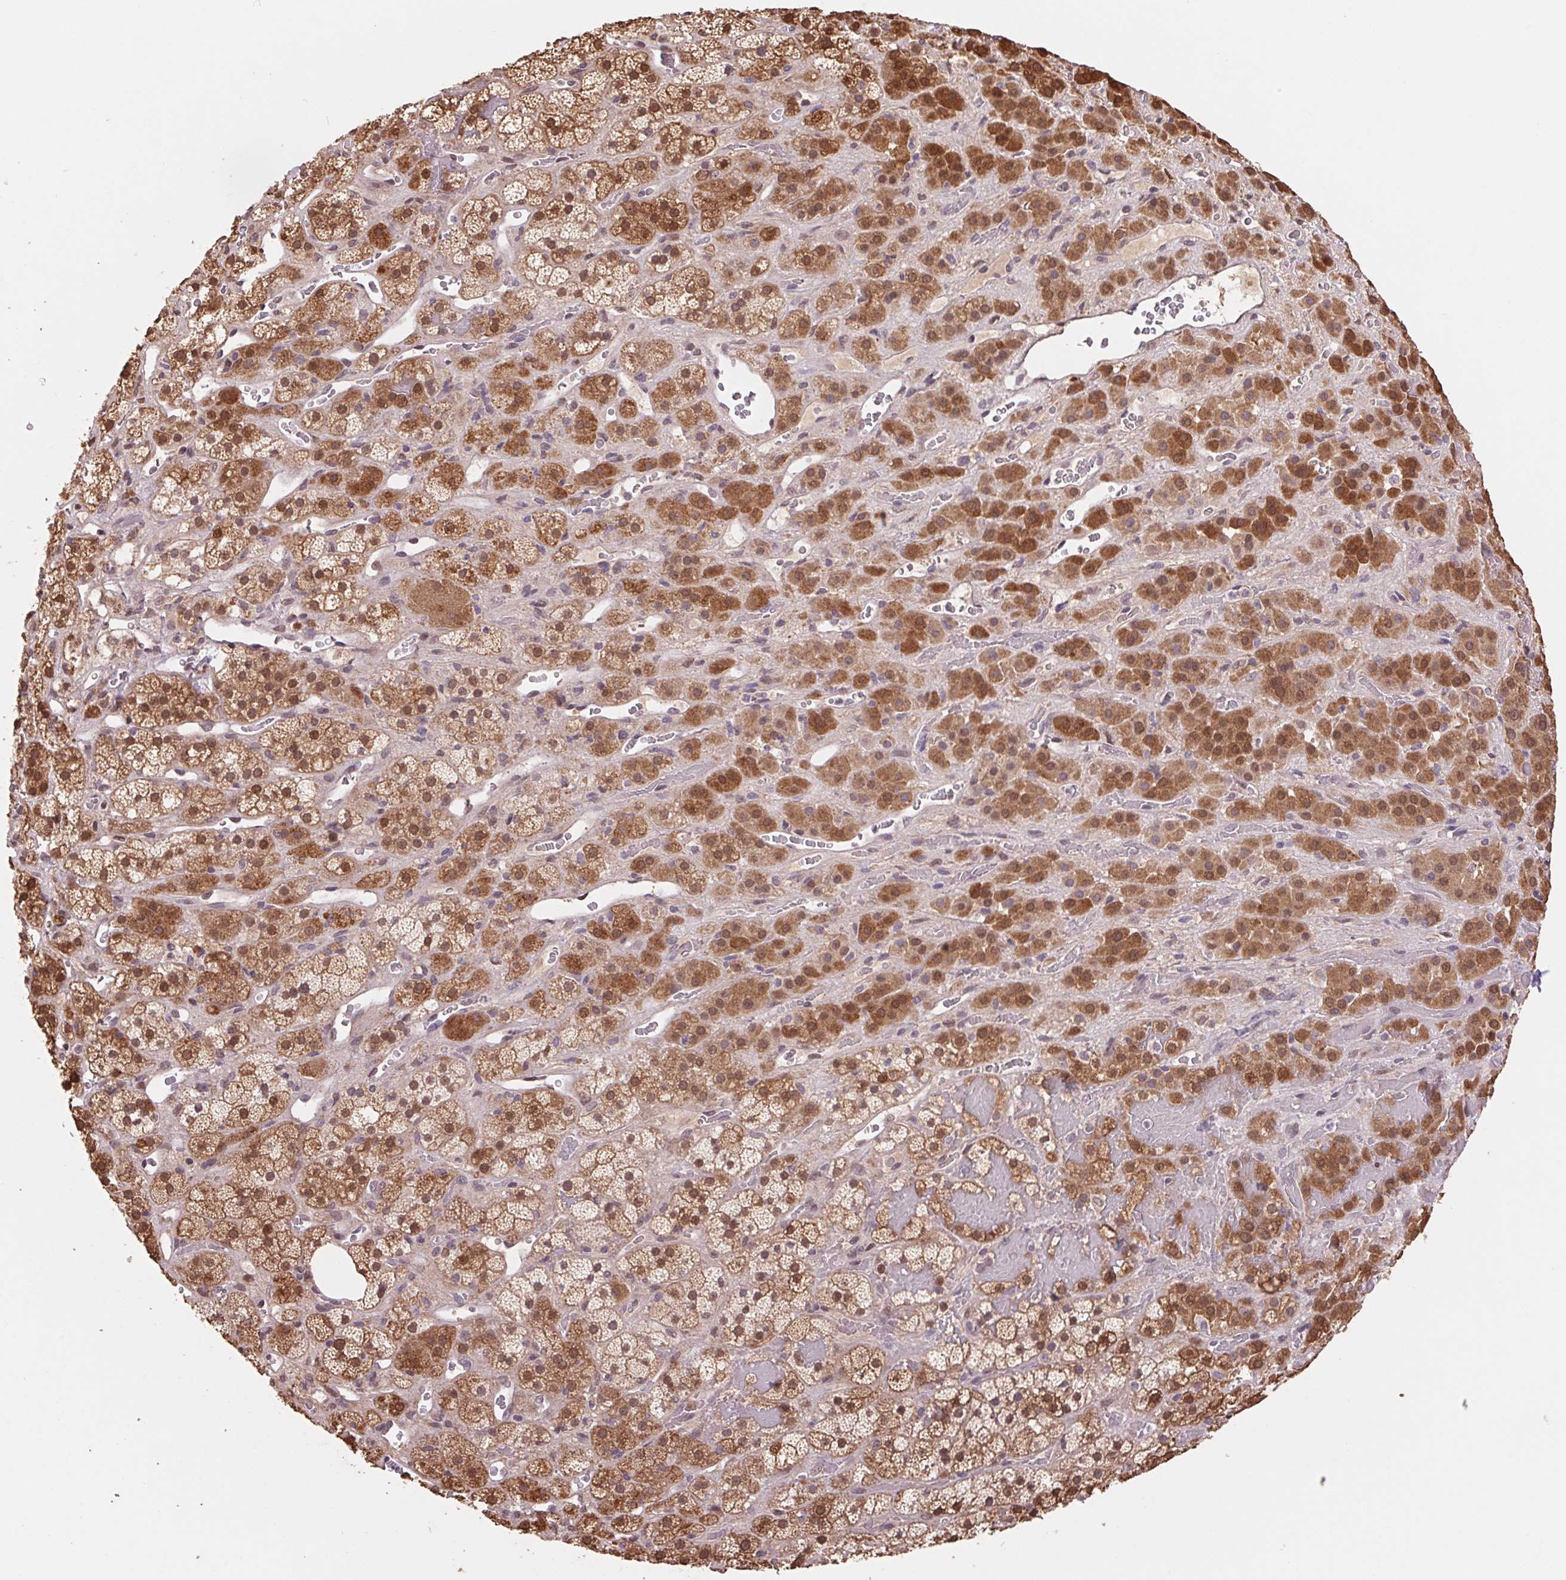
{"staining": {"intensity": "strong", "quantity": ">75%", "location": "cytoplasmic/membranous,nuclear"}, "tissue": "adrenal gland", "cell_type": "Glandular cells", "image_type": "normal", "snomed": [{"axis": "morphology", "description": "Normal tissue, NOS"}, {"axis": "topography", "description": "Adrenal gland"}], "caption": "An immunohistochemistry histopathology image of normal tissue is shown. Protein staining in brown labels strong cytoplasmic/membranous,nuclear positivity in adrenal gland within glandular cells.", "gene": "CUTA", "patient": {"sex": "male", "age": 57}}